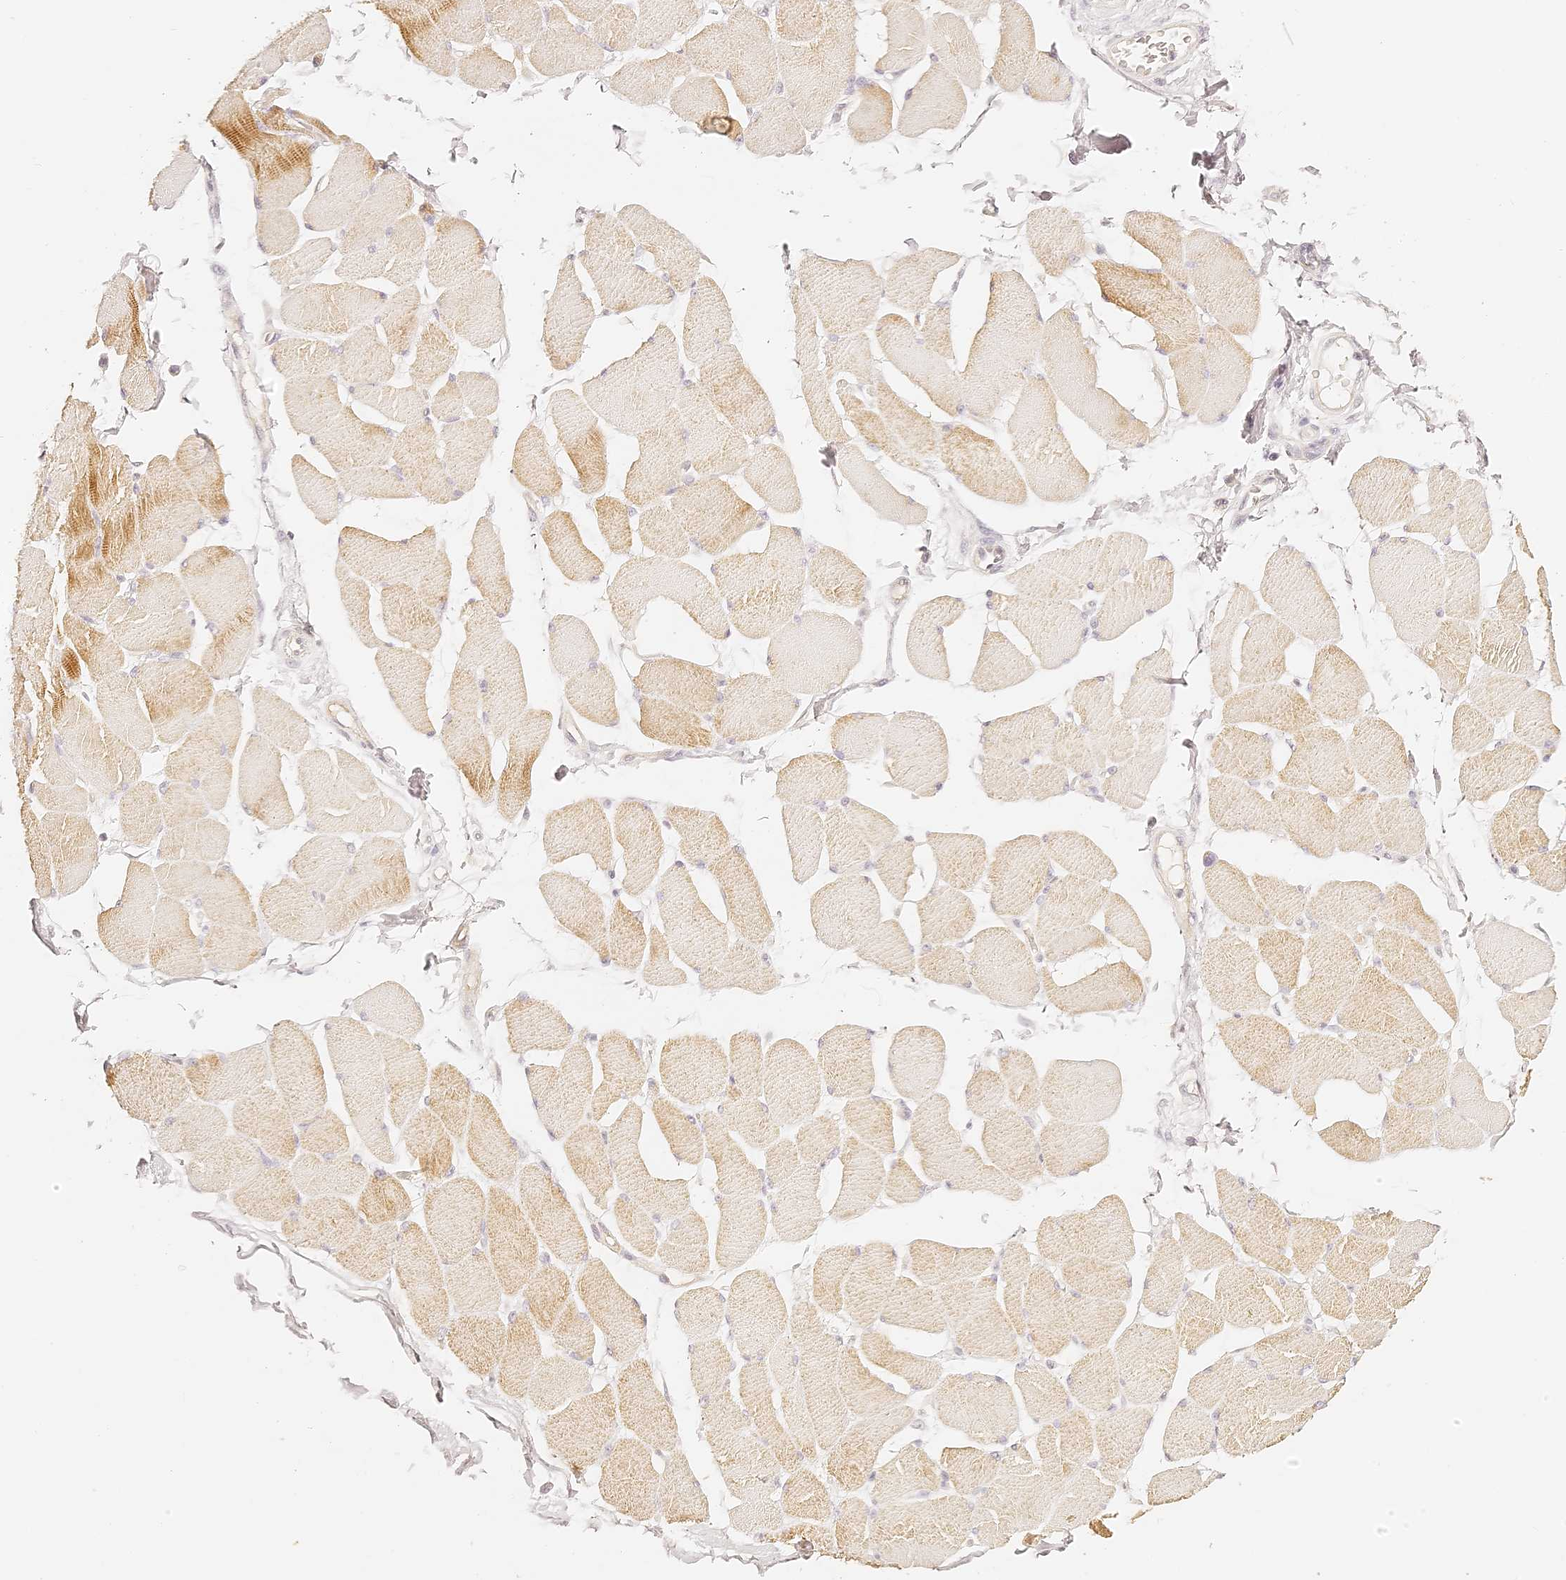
{"staining": {"intensity": "moderate", "quantity": "<25%", "location": "cytoplasmic/membranous"}, "tissue": "skeletal muscle", "cell_type": "Myocytes", "image_type": "normal", "snomed": [{"axis": "morphology", "description": "Normal tissue, NOS"}, {"axis": "topography", "description": "Skin"}, {"axis": "topography", "description": "Skeletal muscle"}], "caption": "DAB immunohistochemical staining of unremarkable skeletal muscle reveals moderate cytoplasmic/membranous protein positivity in about <25% of myocytes.", "gene": "TRIM45", "patient": {"sex": "male", "age": 83}}